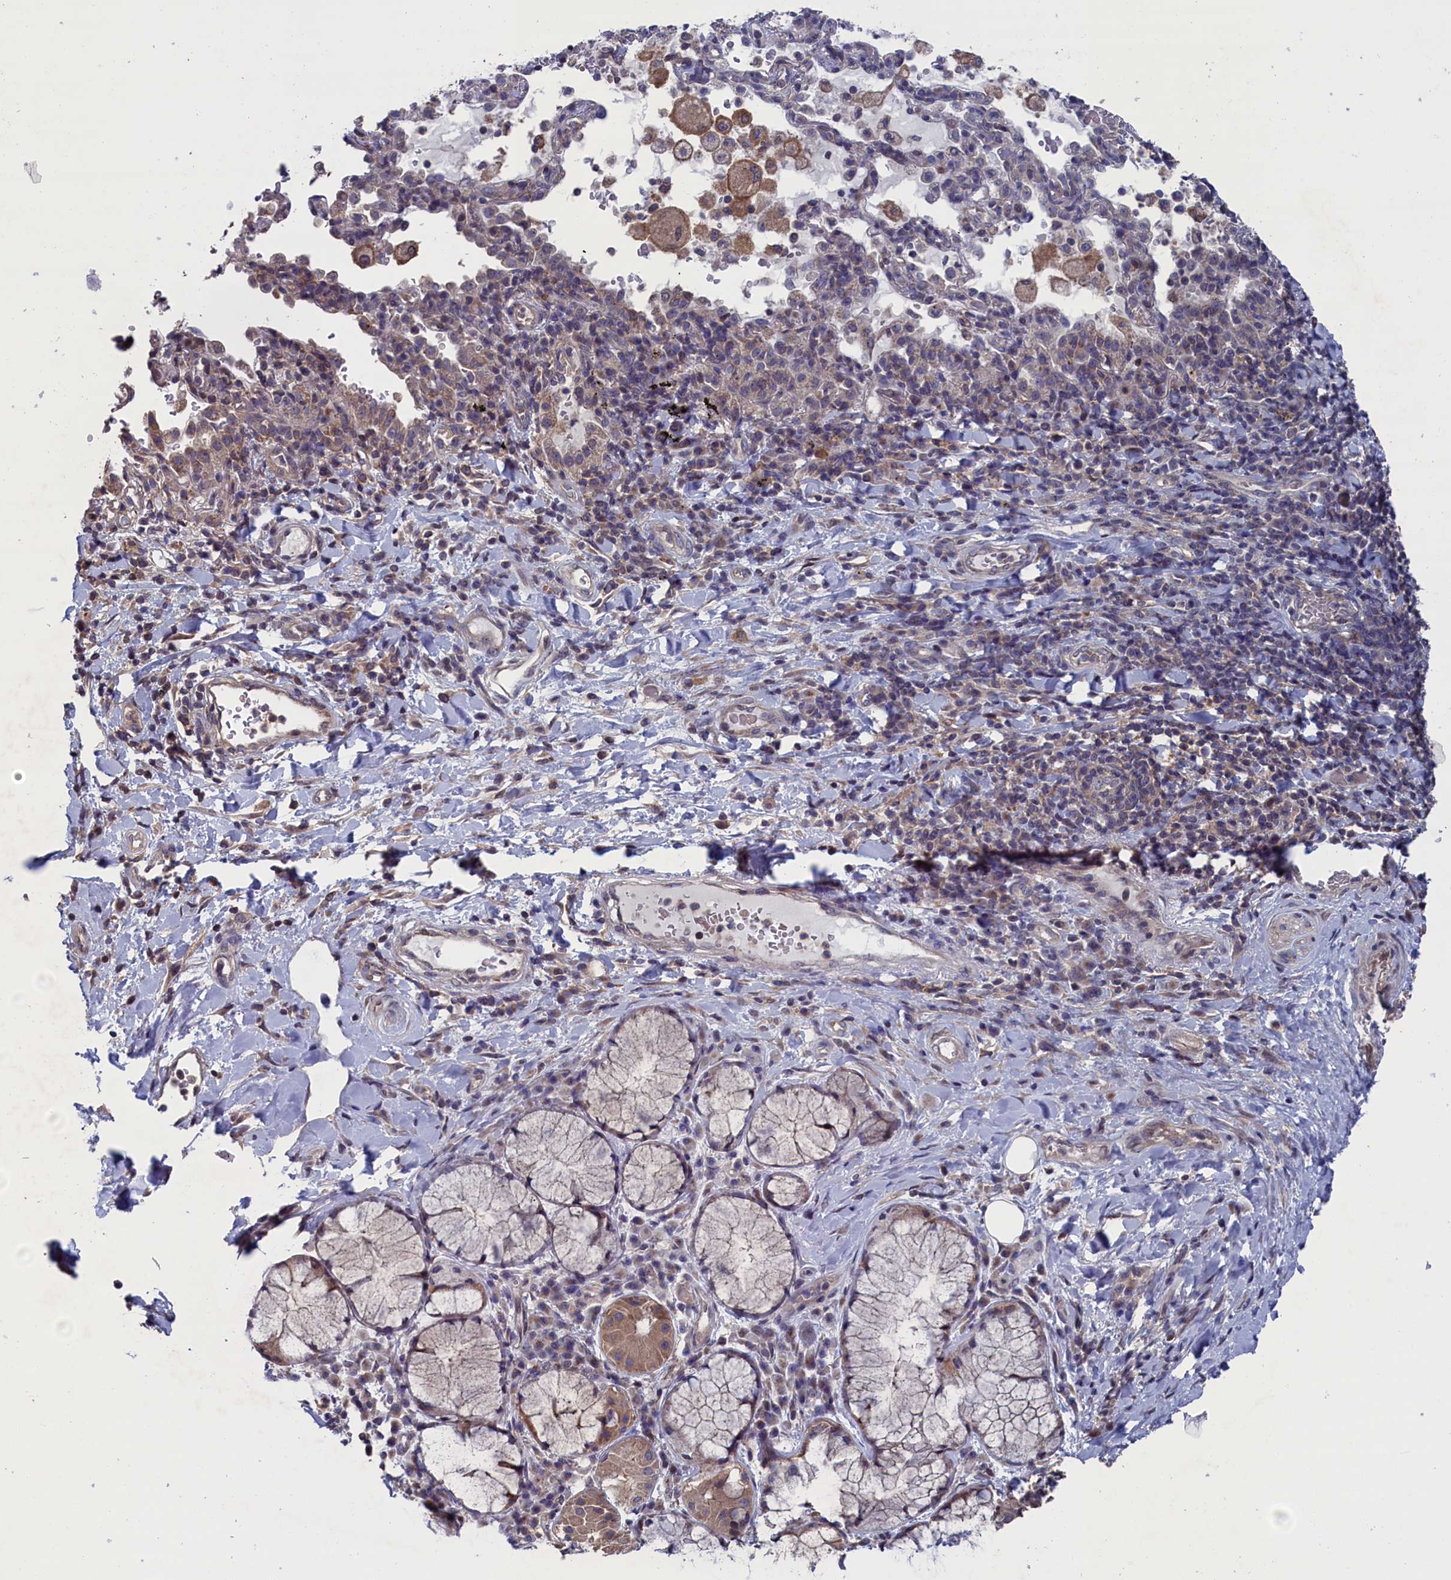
{"staining": {"intensity": "weak", "quantity": ">75%", "location": "cytoplasmic/membranous"}, "tissue": "adipose tissue", "cell_type": "Adipocytes", "image_type": "normal", "snomed": [{"axis": "morphology", "description": "Normal tissue, NOS"}, {"axis": "morphology", "description": "Squamous cell carcinoma, NOS"}, {"axis": "topography", "description": "Bronchus"}, {"axis": "topography", "description": "Lung"}], "caption": "Immunohistochemistry (IHC) of normal adipose tissue reveals low levels of weak cytoplasmic/membranous expression in about >75% of adipocytes.", "gene": "SPATA13", "patient": {"sex": "male", "age": 64}}